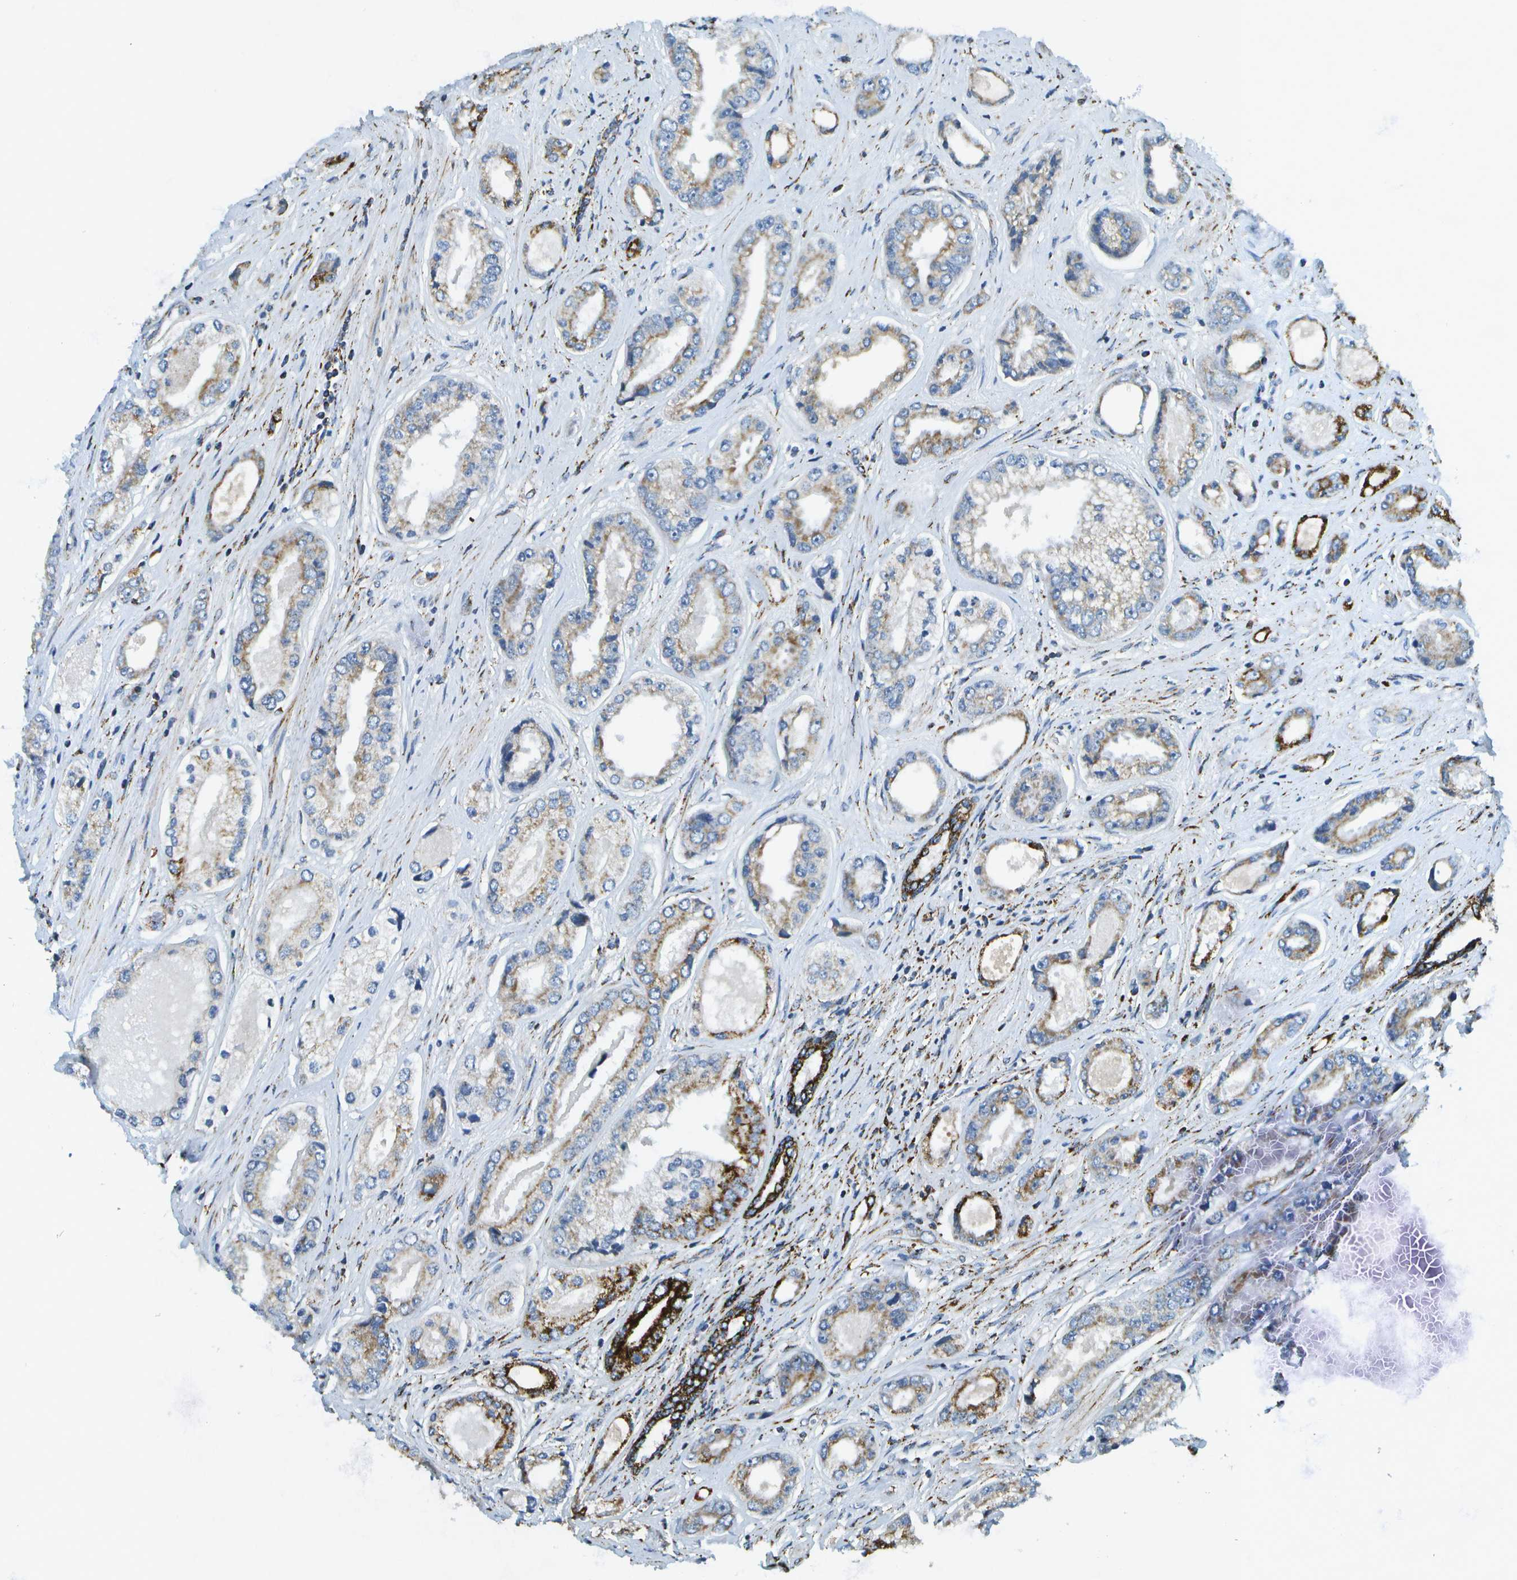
{"staining": {"intensity": "moderate", "quantity": "25%-75%", "location": "cytoplasmic/membranous"}, "tissue": "prostate cancer", "cell_type": "Tumor cells", "image_type": "cancer", "snomed": [{"axis": "morphology", "description": "Adenocarcinoma, High grade"}, {"axis": "topography", "description": "Prostate"}], "caption": "Protein staining shows moderate cytoplasmic/membranous positivity in about 25%-75% of tumor cells in prostate cancer (high-grade adenocarcinoma). The staining was performed using DAB, with brown indicating positive protein expression. Nuclei are stained blue with hematoxylin.", "gene": "HLCS", "patient": {"sex": "male", "age": 61}}